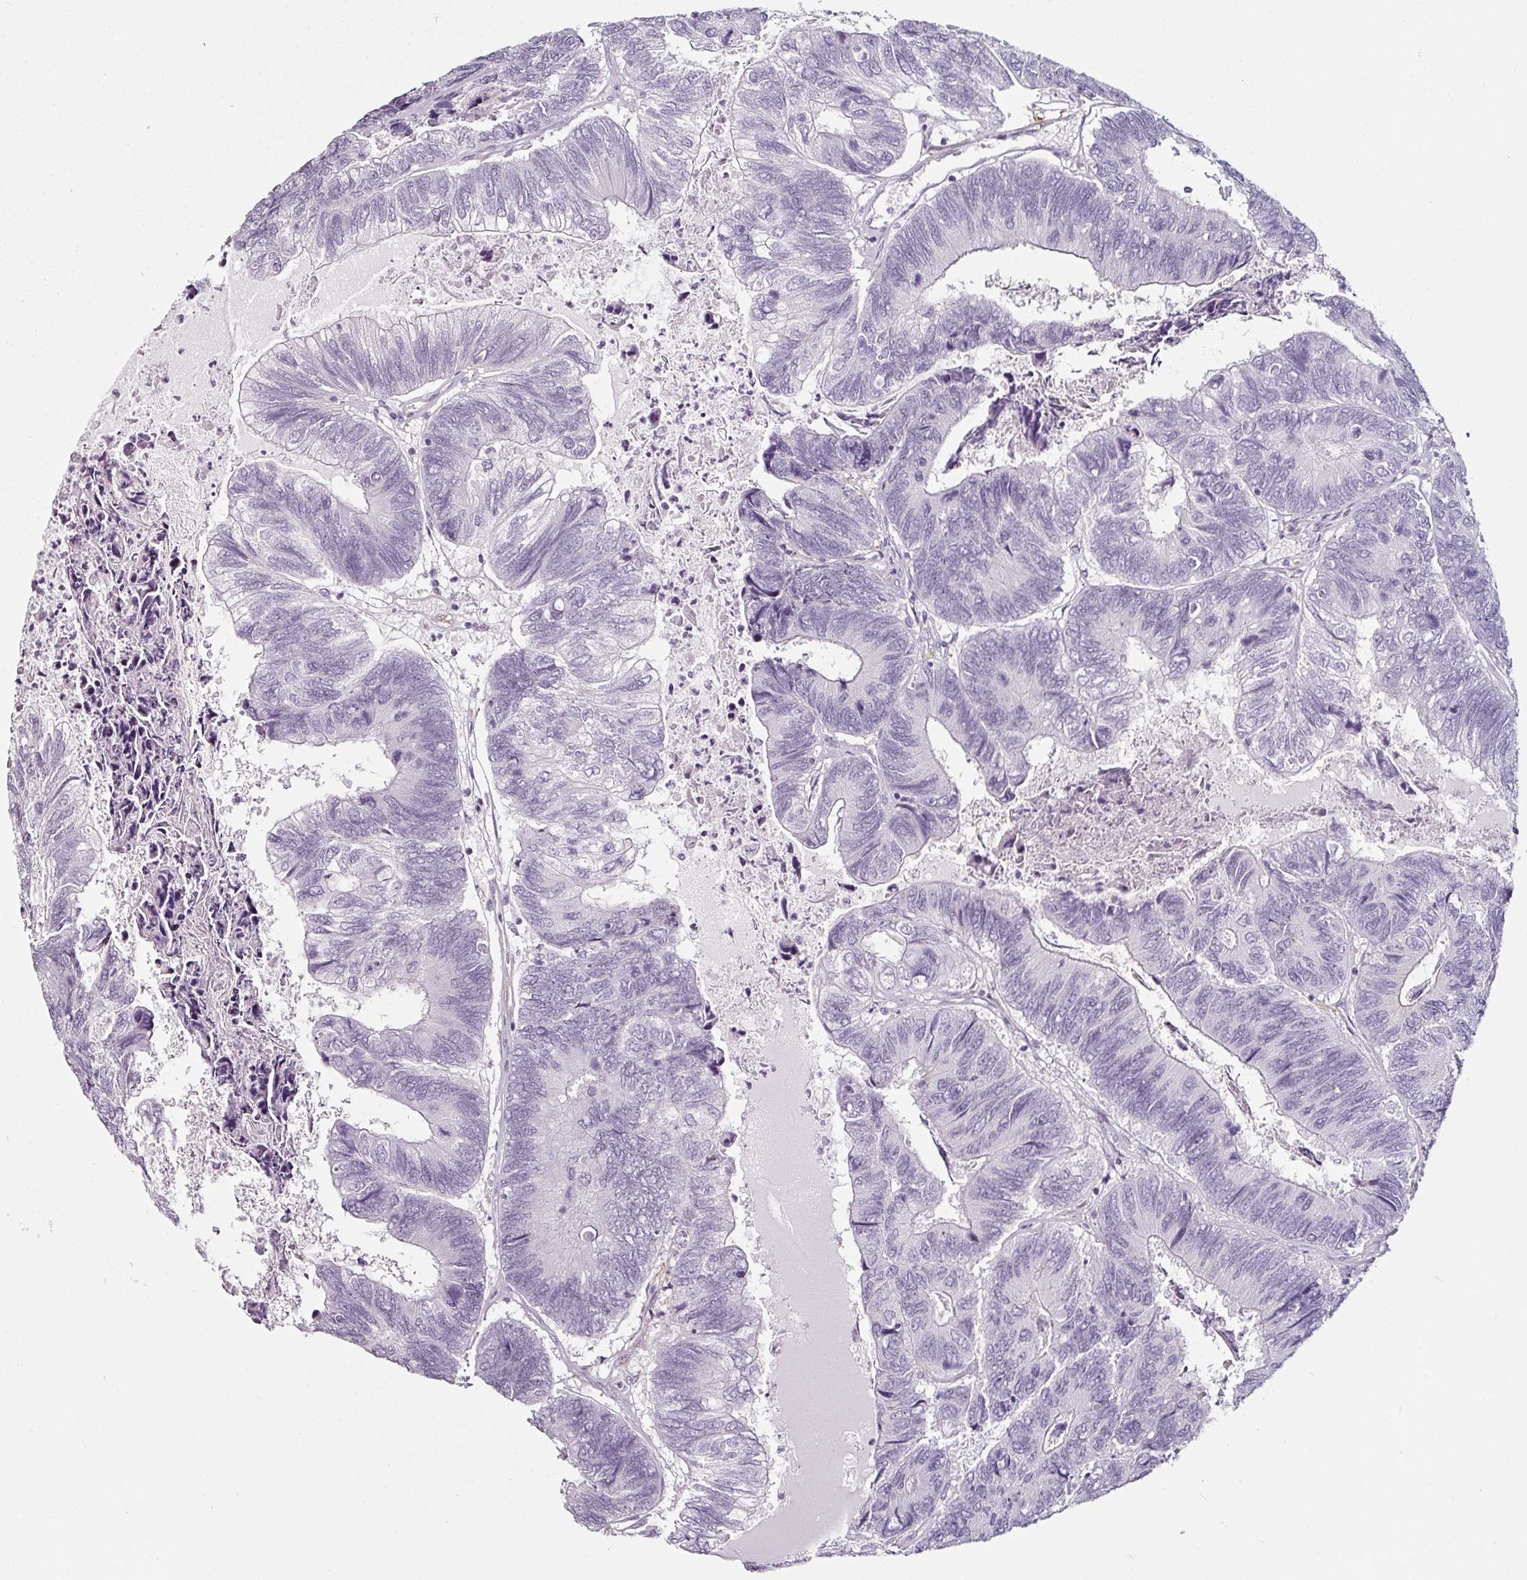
{"staining": {"intensity": "negative", "quantity": "none", "location": "none"}, "tissue": "colorectal cancer", "cell_type": "Tumor cells", "image_type": "cancer", "snomed": [{"axis": "morphology", "description": "Adenocarcinoma, NOS"}, {"axis": "topography", "description": "Colon"}], "caption": "There is no significant staining in tumor cells of colorectal cancer (adenocarcinoma).", "gene": "CAP2", "patient": {"sex": "female", "age": 67}}